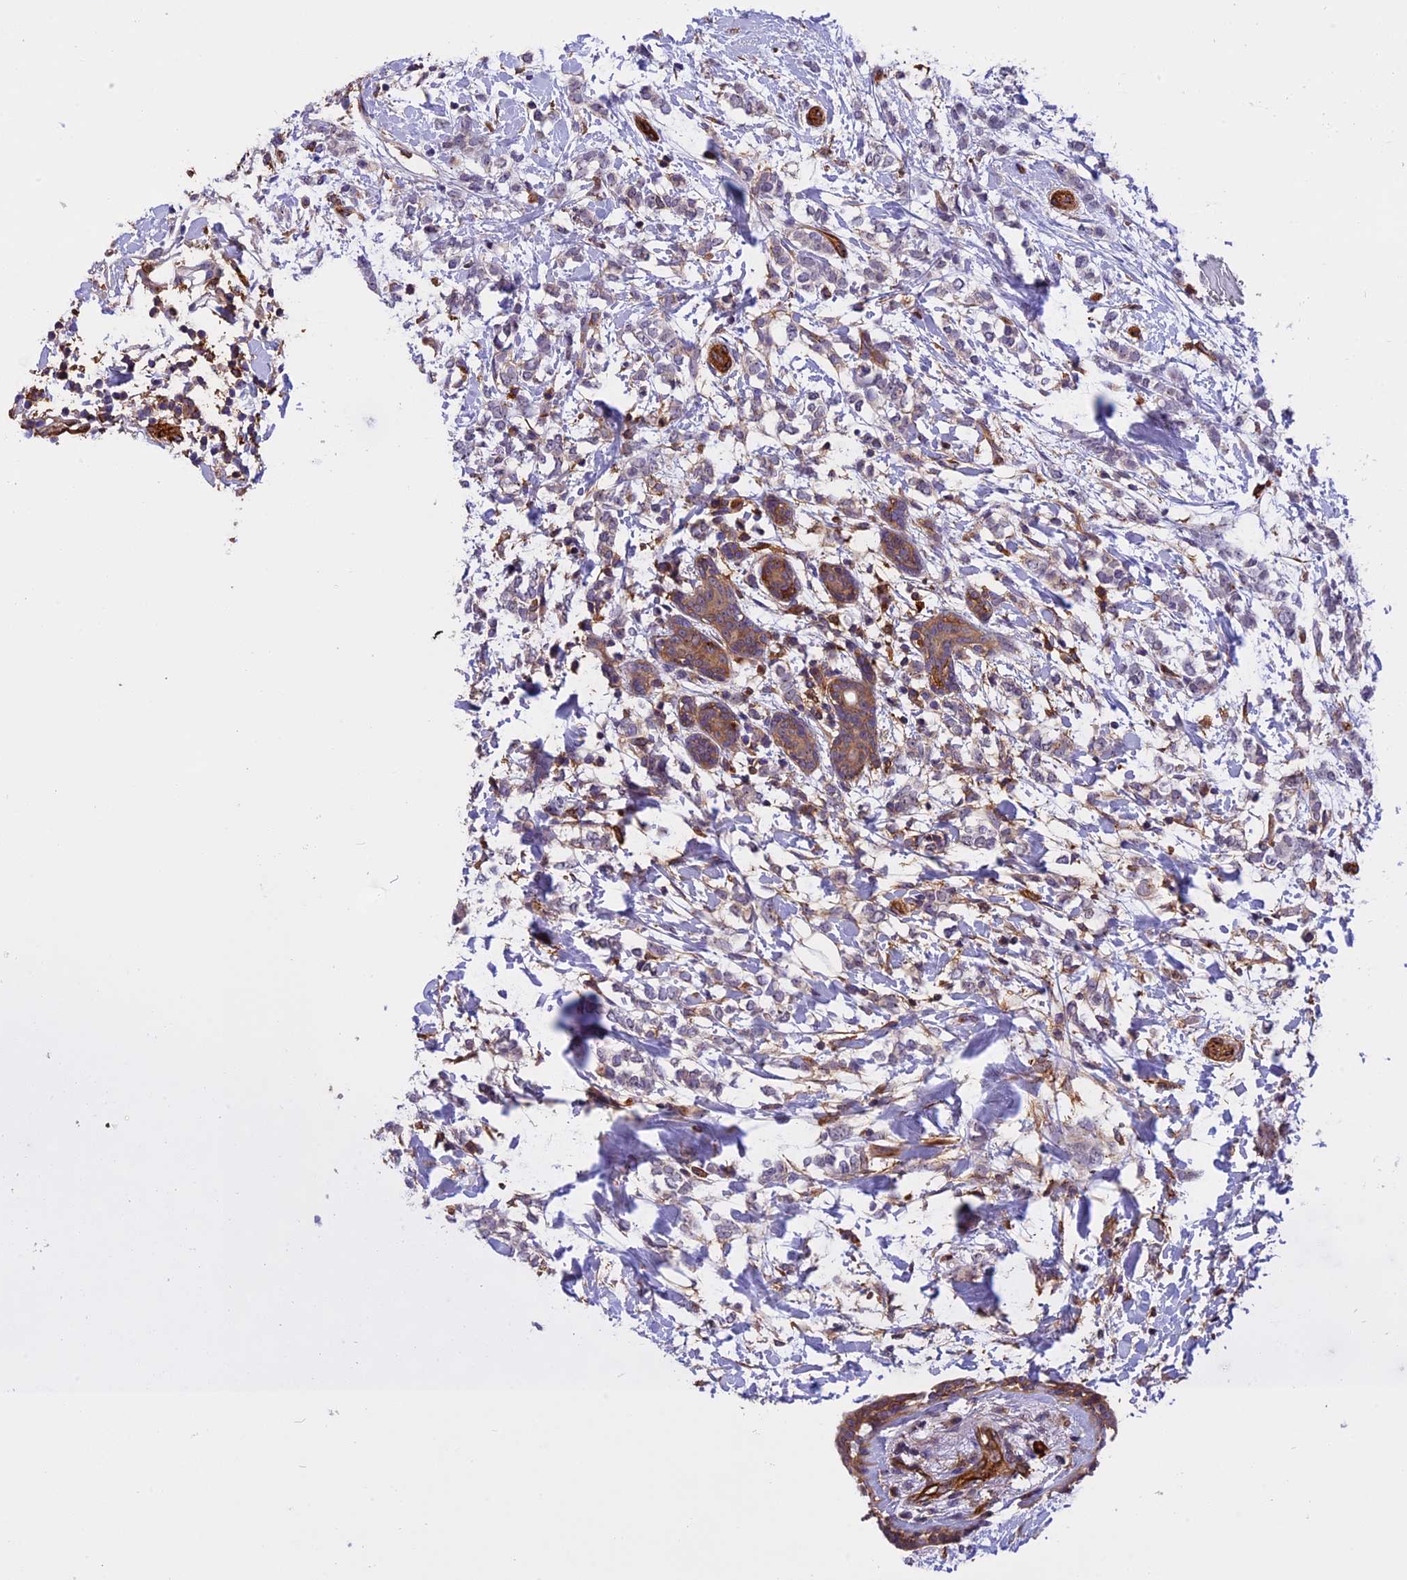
{"staining": {"intensity": "weak", "quantity": "<25%", "location": "cytoplasmic/membranous"}, "tissue": "breast cancer", "cell_type": "Tumor cells", "image_type": "cancer", "snomed": [{"axis": "morphology", "description": "Normal tissue, NOS"}, {"axis": "morphology", "description": "Lobular carcinoma"}, {"axis": "topography", "description": "Breast"}], "caption": "Tumor cells are negative for protein expression in human breast cancer.", "gene": "EHBP1L1", "patient": {"sex": "female", "age": 47}}